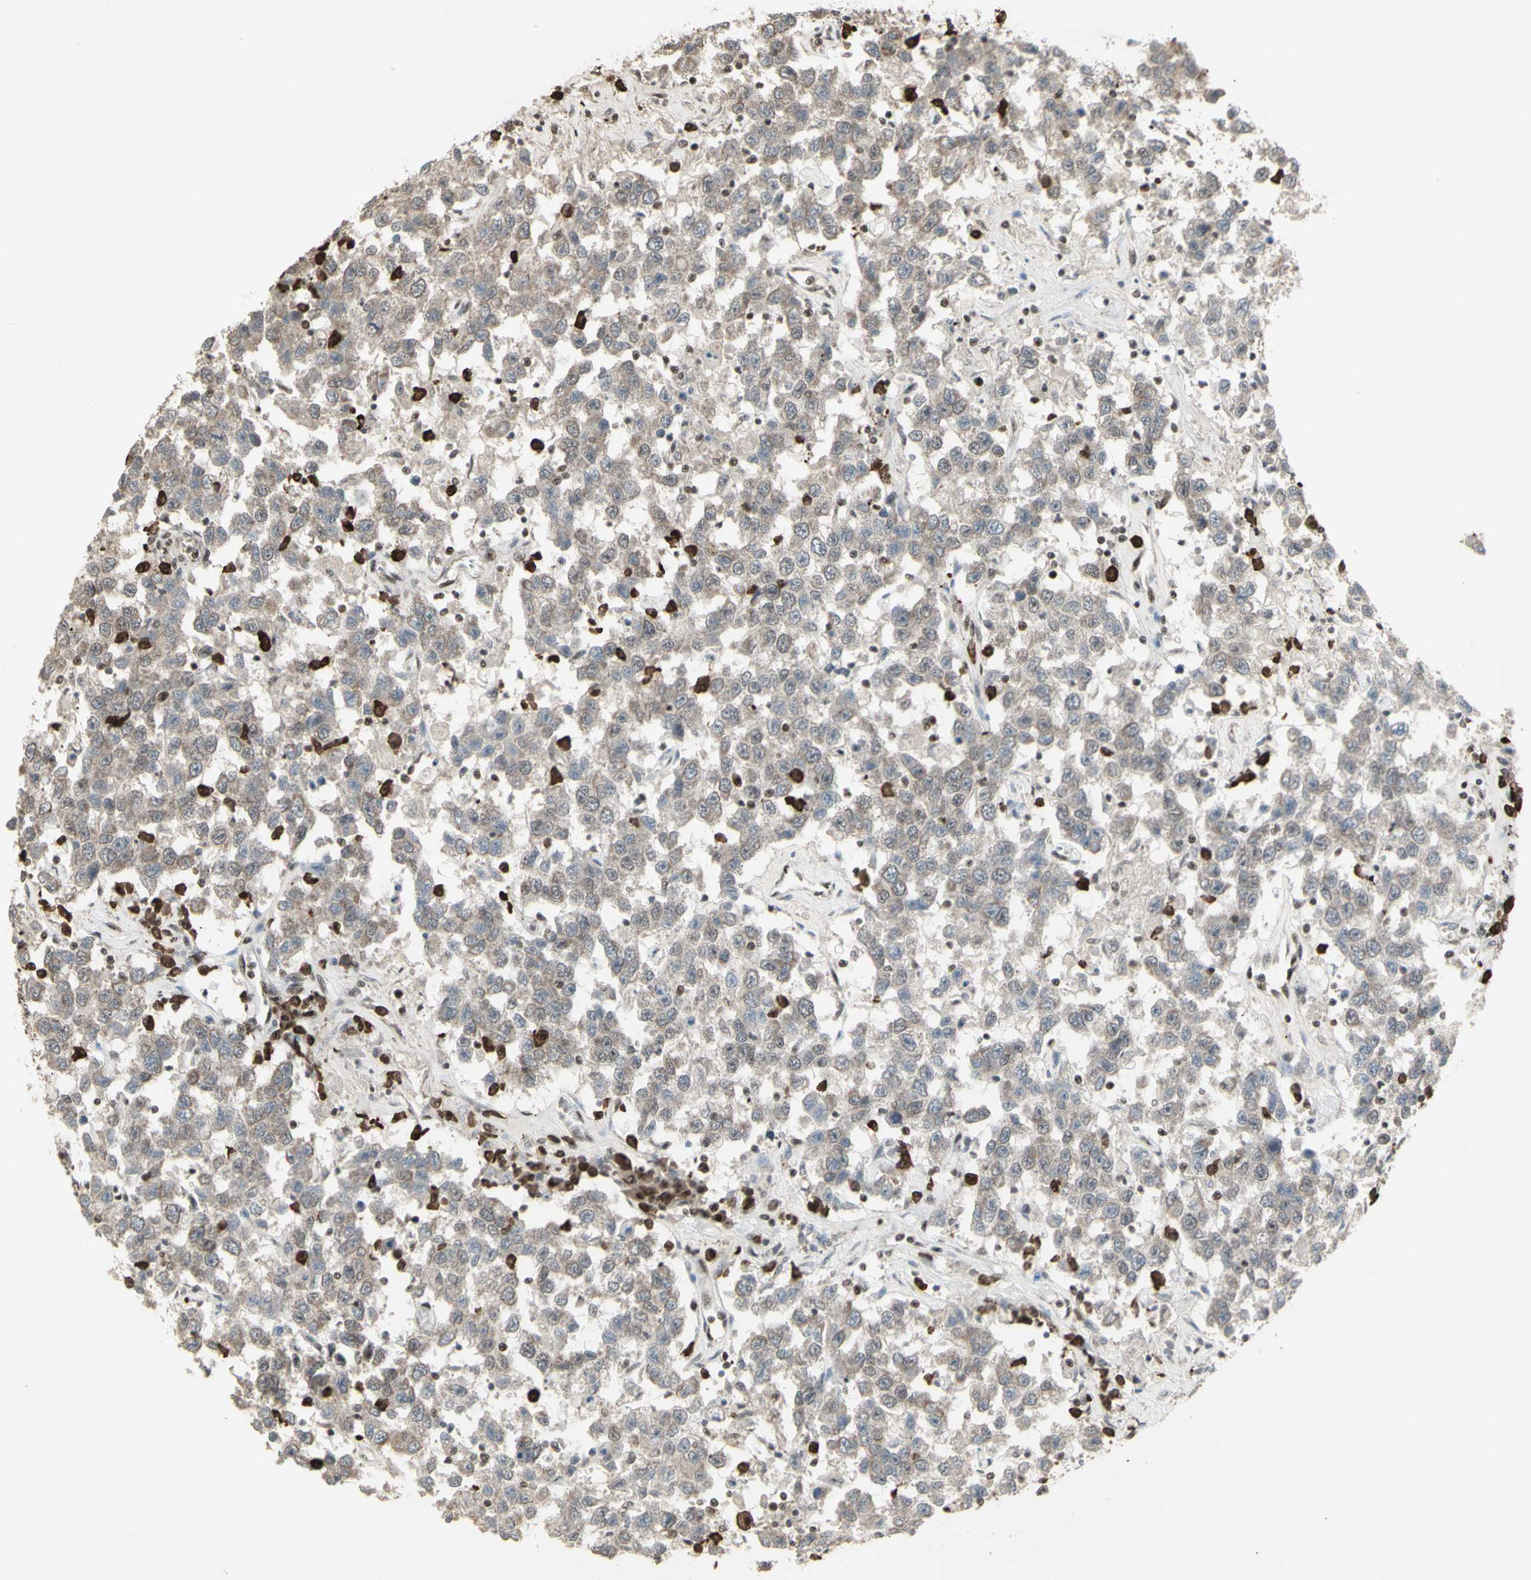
{"staining": {"intensity": "weak", "quantity": ">75%", "location": "cytoplasmic/membranous"}, "tissue": "testis cancer", "cell_type": "Tumor cells", "image_type": "cancer", "snomed": [{"axis": "morphology", "description": "Seminoma, NOS"}, {"axis": "topography", "description": "Testis"}], "caption": "A high-resolution micrograph shows immunohistochemistry staining of seminoma (testis), which reveals weak cytoplasmic/membranous expression in about >75% of tumor cells. The staining was performed using DAB (3,3'-diaminobenzidine) to visualize the protein expression in brown, while the nuclei were stained in blue with hematoxylin (Magnification: 20x).", "gene": "CCNT1", "patient": {"sex": "male", "age": 41}}